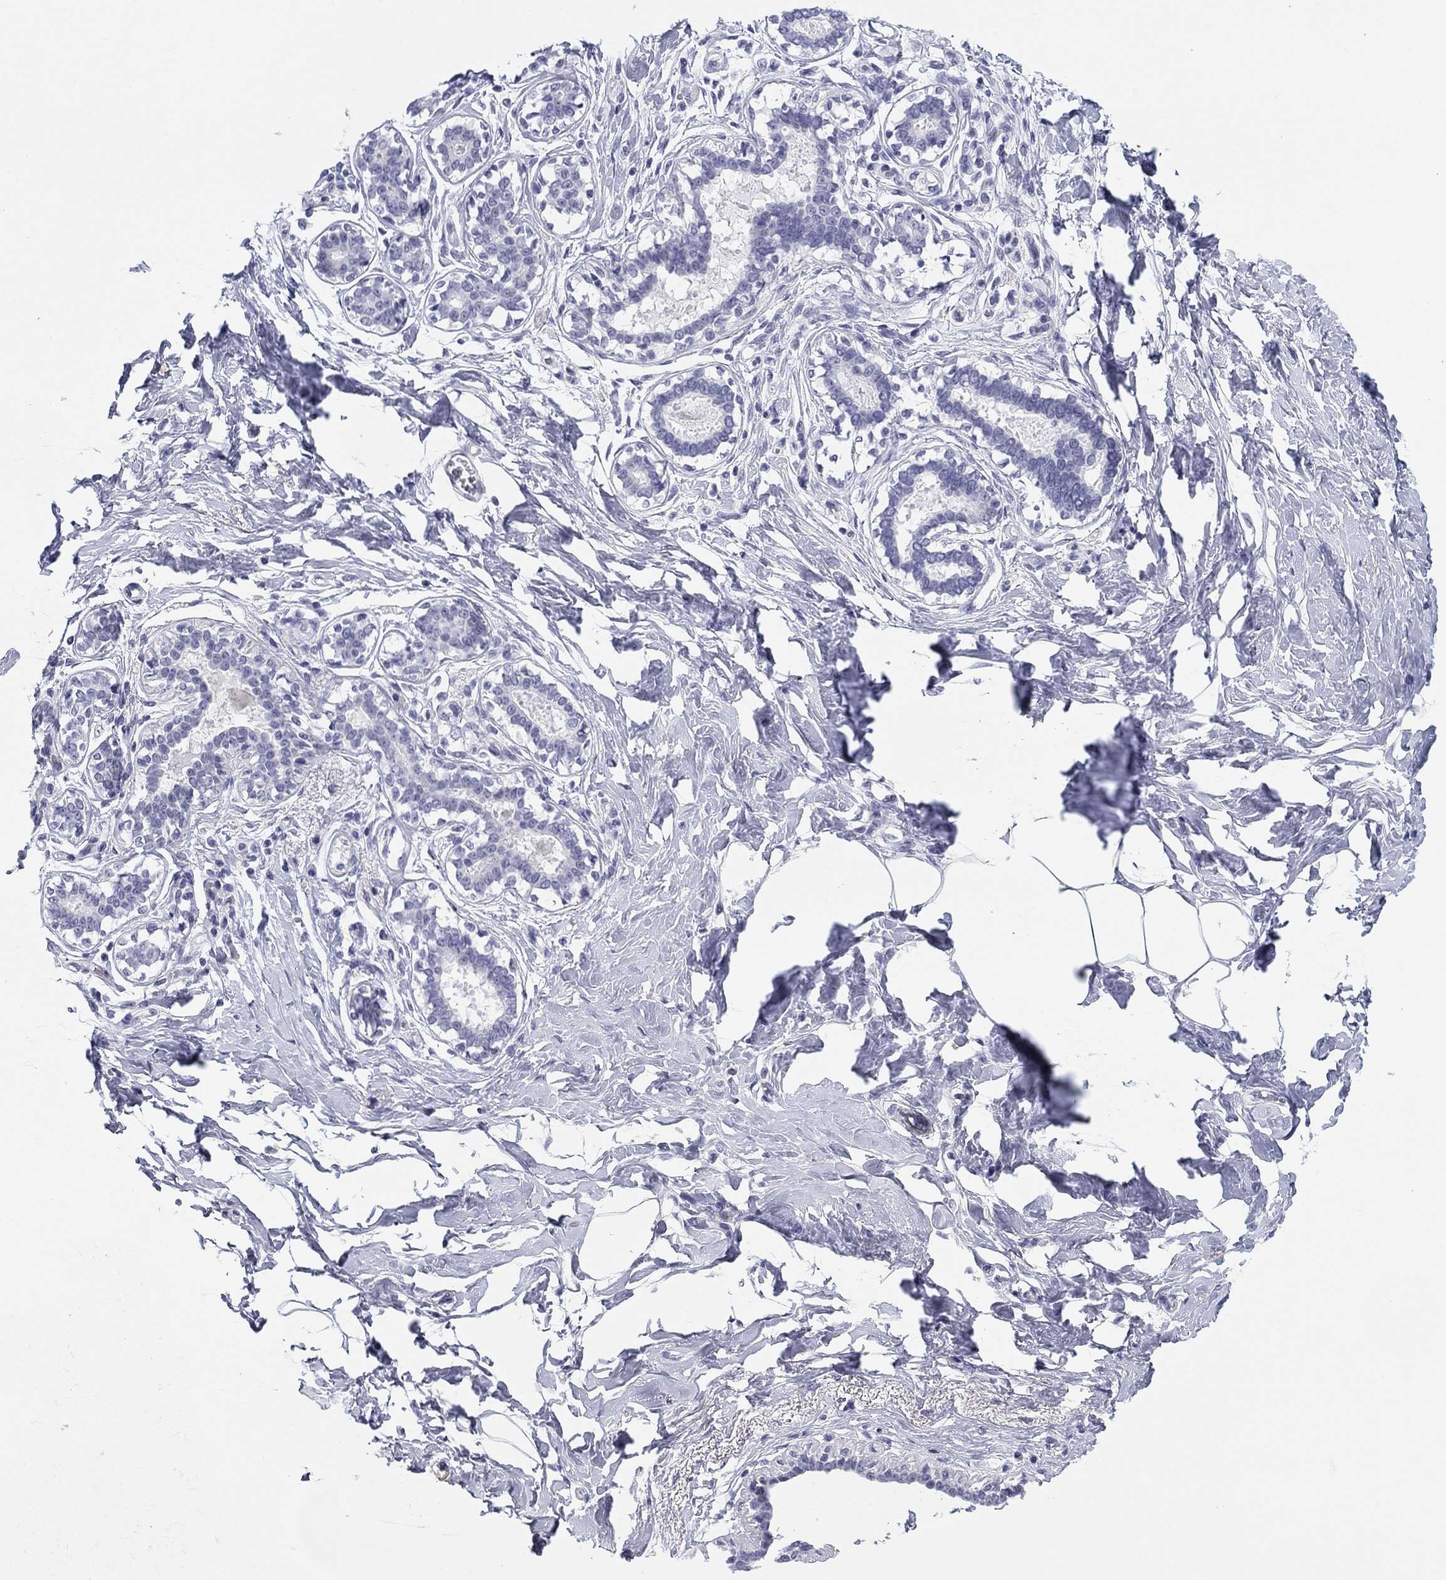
{"staining": {"intensity": "negative", "quantity": "none", "location": "none"}, "tissue": "breast", "cell_type": "Adipocytes", "image_type": "normal", "snomed": [{"axis": "morphology", "description": "Normal tissue, NOS"}, {"axis": "morphology", "description": "Lobular carcinoma, in situ"}, {"axis": "topography", "description": "Breast"}], "caption": "An immunohistochemistry micrograph of benign breast is shown. There is no staining in adipocytes of breast. Nuclei are stained in blue.", "gene": "PRPH", "patient": {"sex": "female", "age": 35}}